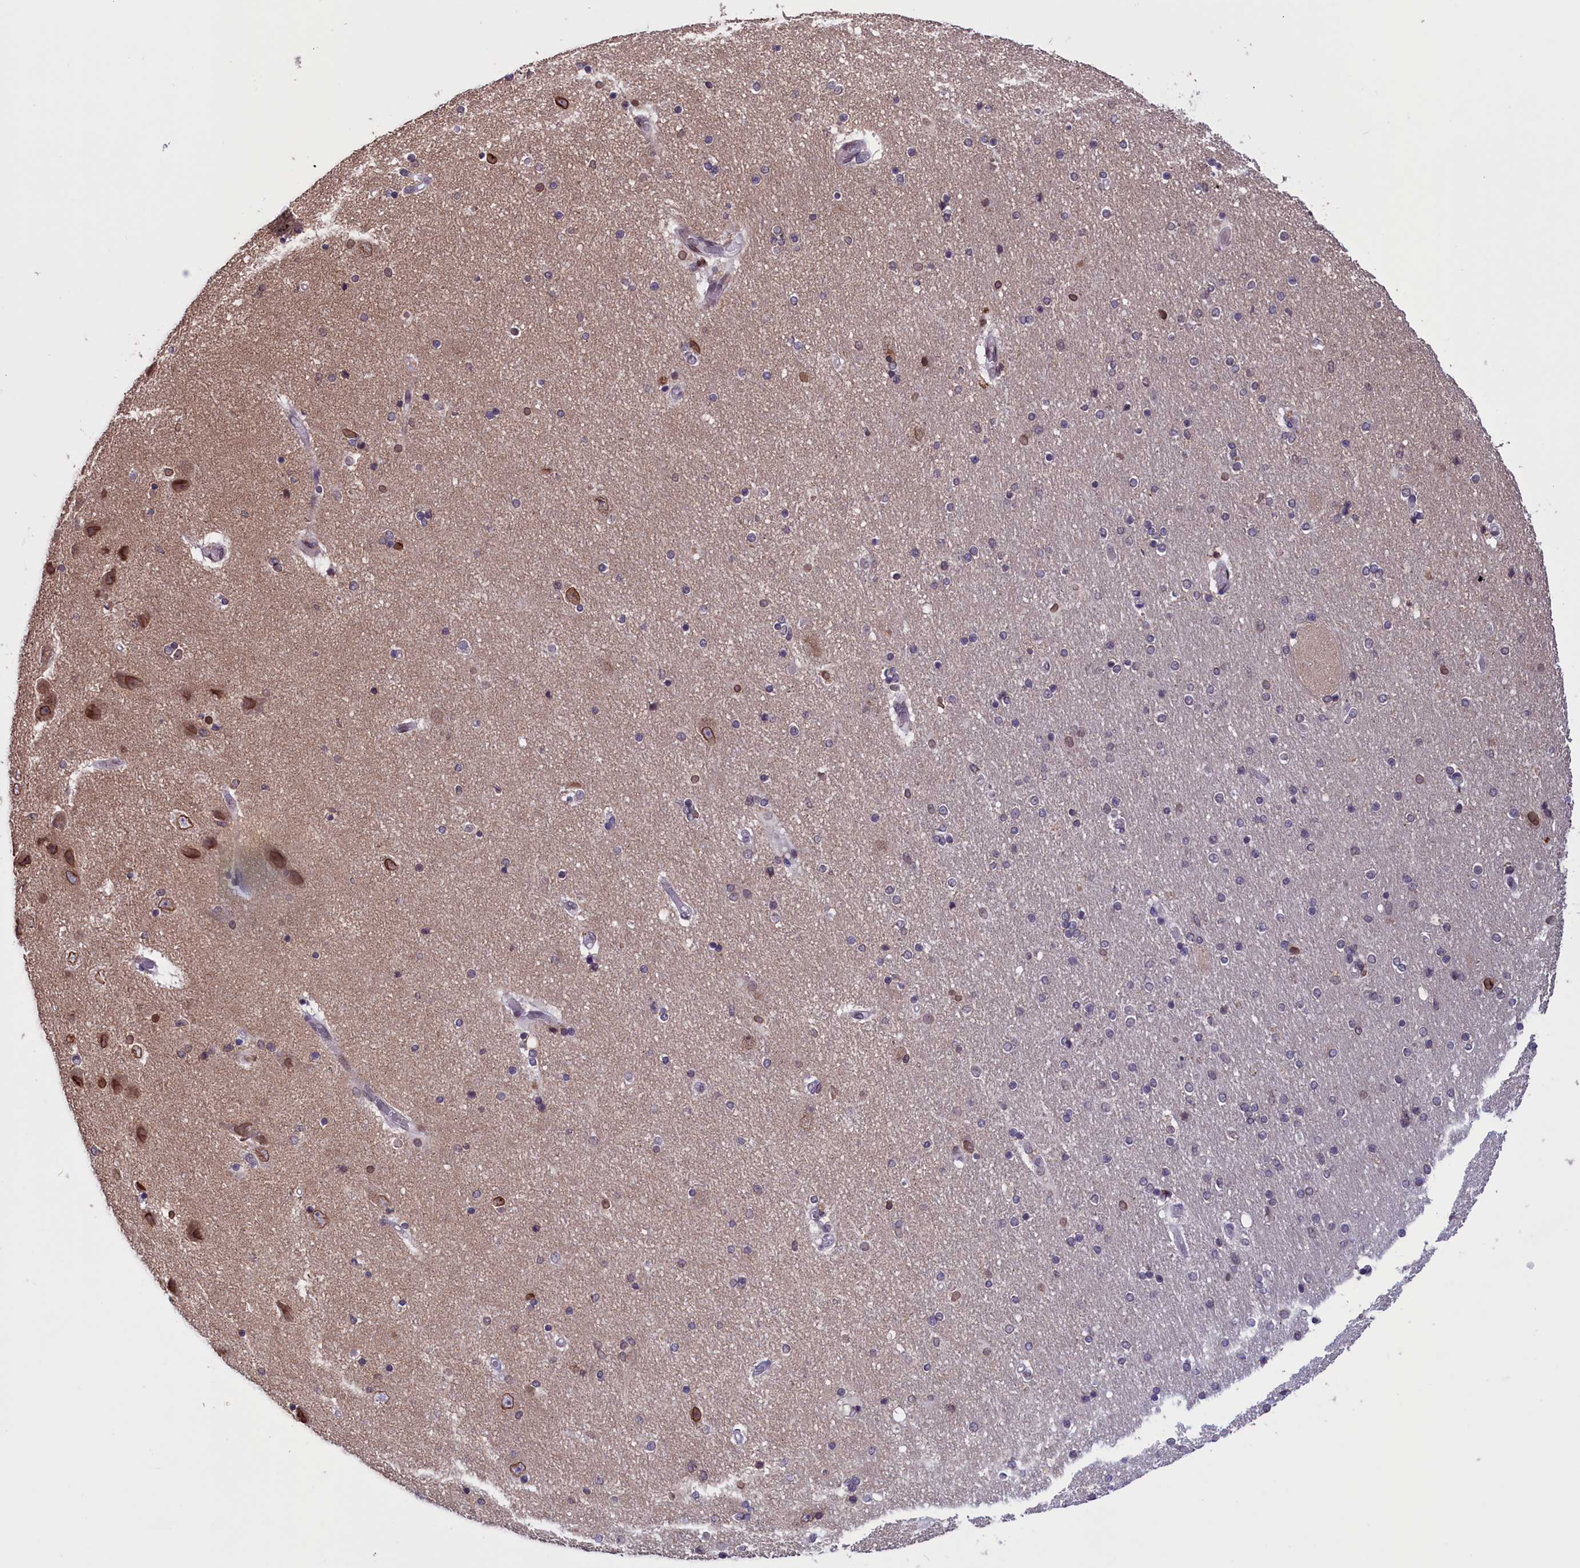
{"staining": {"intensity": "moderate", "quantity": "<25%", "location": "nuclear"}, "tissue": "hippocampus", "cell_type": "Glial cells", "image_type": "normal", "snomed": [{"axis": "morphology", "description": "Normal tissue, NOS"}, {"axis": "topography", "description": "Hippocampus"}], "caption": "An immunohistochemistry histopathology image of normal tissue is shown. Protein staining in brown labels moderate nuclear positivity in hippocampus within glial cells.", "gene": "PARS2", "patient": {"sex": "female", "age": 54}}